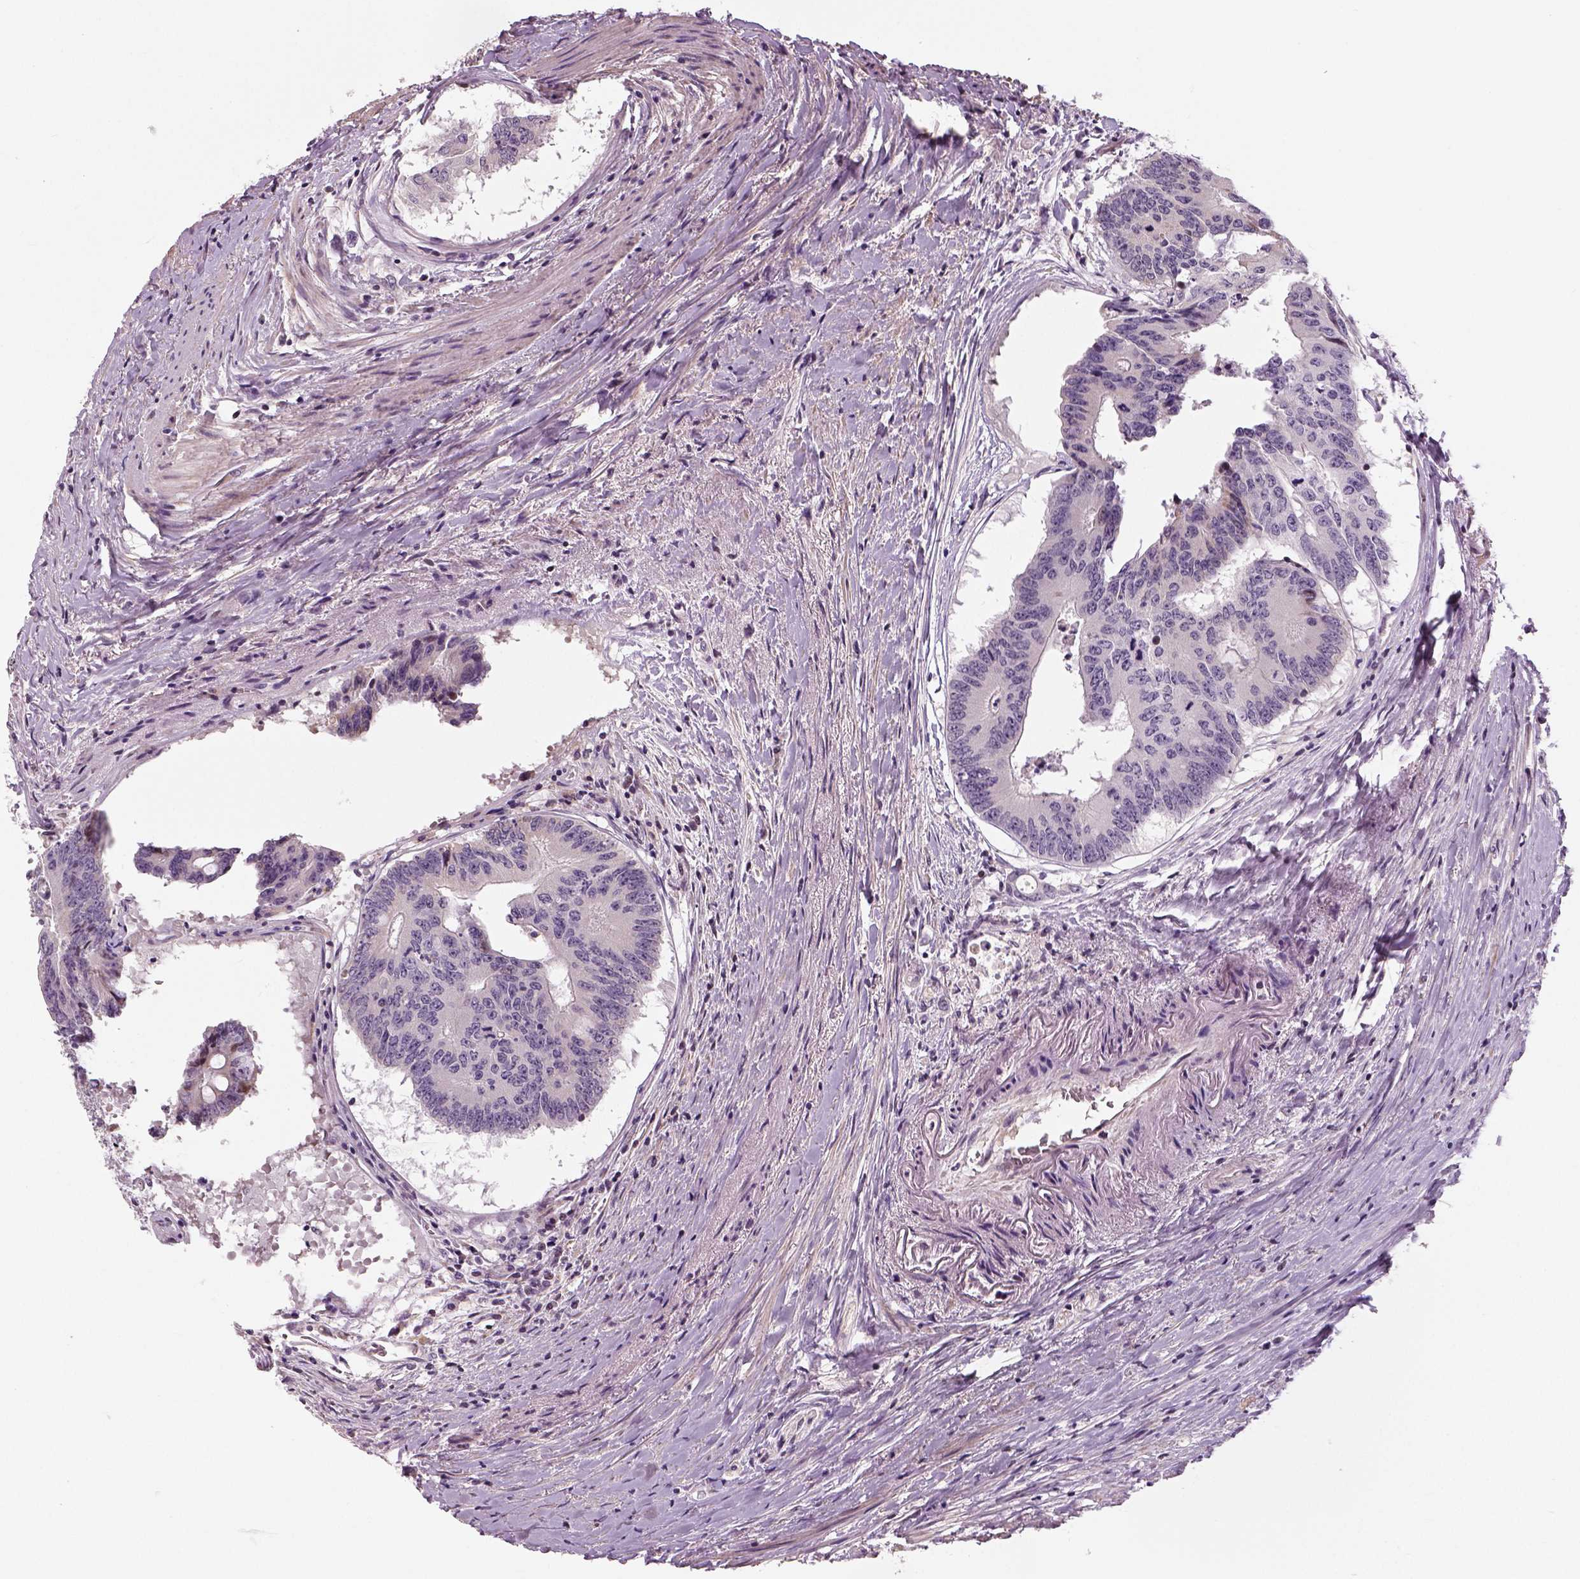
{"staining": {"intensity": "negative", "quantity": "none", "location": "none"}, "tissue": "colorectal cancer", "cell_type": "Tumor cells", "image_type": "cancer", "snomed": [{"axis": "morphology", "description": "Adenocarcinoma, NOS"}, {"axis": "topography", "description": "Rectum"}], "caption": "Tumor cells show no significant protein staining in adenocarcinoma (colorectal).", "gene": "NECAB1", "patient": {"sex": "male", "age": 59}}